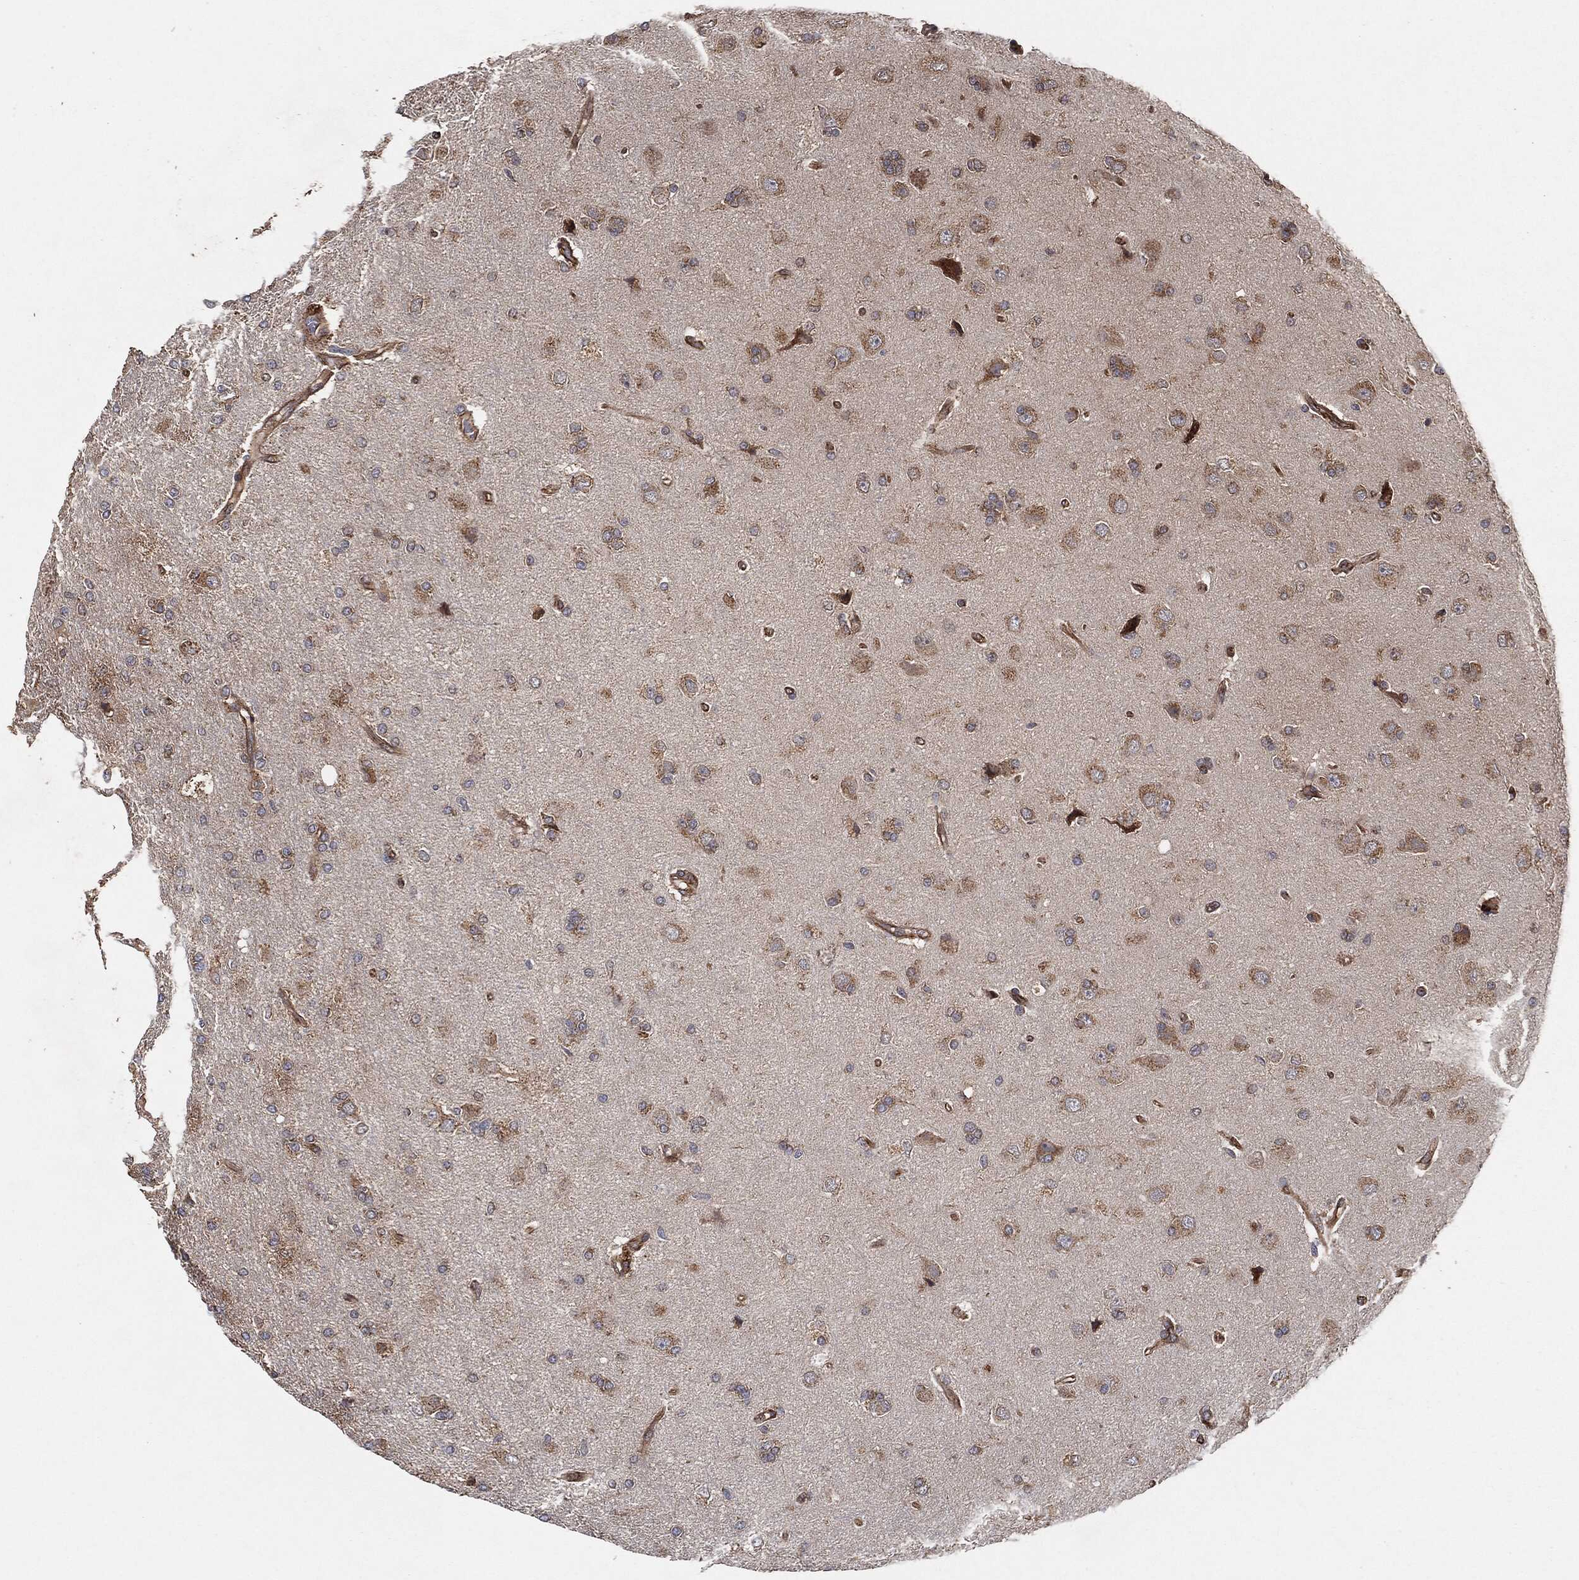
{"staining": {"intensity": "moderate", "quantity": "25%-75%", "location": "cytoplasmic/membranous"}, "tissue": "glioma", "cell_type": "Tumor cells", "image_type": "cancer", "snomed": [{"axis": "morphology", "description": "Glioma, malignant, High grade"}, {"axis": "topography", "description": "Cerebral cortex"}], "caption": "An immunohistochemistry photomicrograph of tumor tissue is shown. Protein staining in brown shows moderate cytoplasmic/membranous positivity in malignant high-grade glioma within tumor cells. Immunohistochemistry (ihc) stains the protein of interest in brown and the nuclei are stained blue.", "gene": "CTNNA1", "patient": {"sex": "male", "age": 70}}